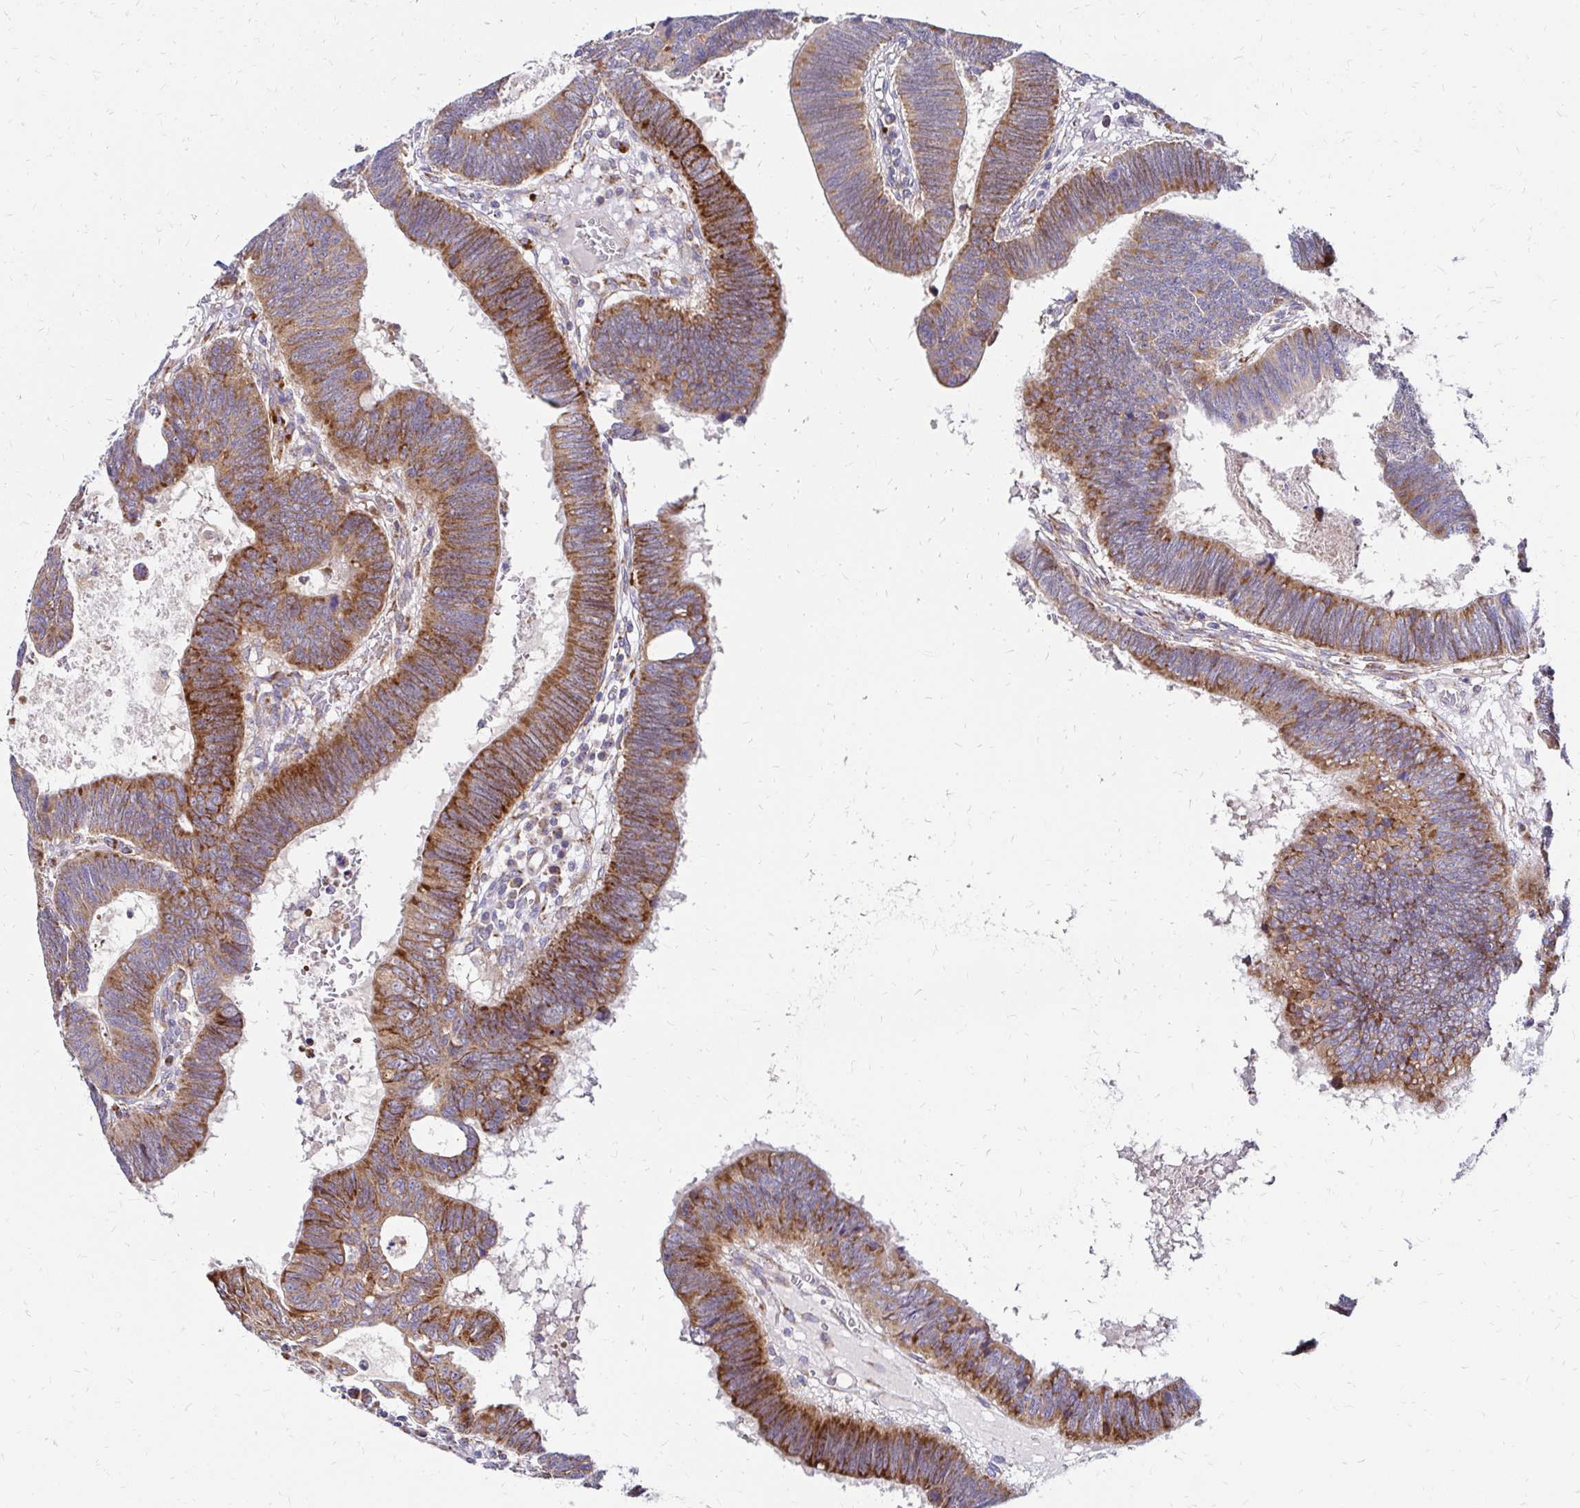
{"staining": {"intensity": "moderate", "quantity": "25%-75%", "location": "cytoplasmic/membranous"}, "tissue": "colorectal cancer", "cell_type": "Tumor cells", "image_type": "cancer", "snomed": [{"axis": "morphology", "description": "Adenocarcinoma, NOS"}, {"axis": "topography", "description": "Colon"}], "caption": "High-power microscopy captured an immunohistochemistry photomicrograph of colorectal cancer (adenocarcinoma), revealing moderate cytoplasmic/membranous positivity in approximately 25%-75% of tumor cells. The staining is performed using DAB brown chromogen to label protein expression. The nuclei are counter-stained blue using hematoxylin.", "gene": "IDUA", "patient": {"sex": "male", "age": 62}}